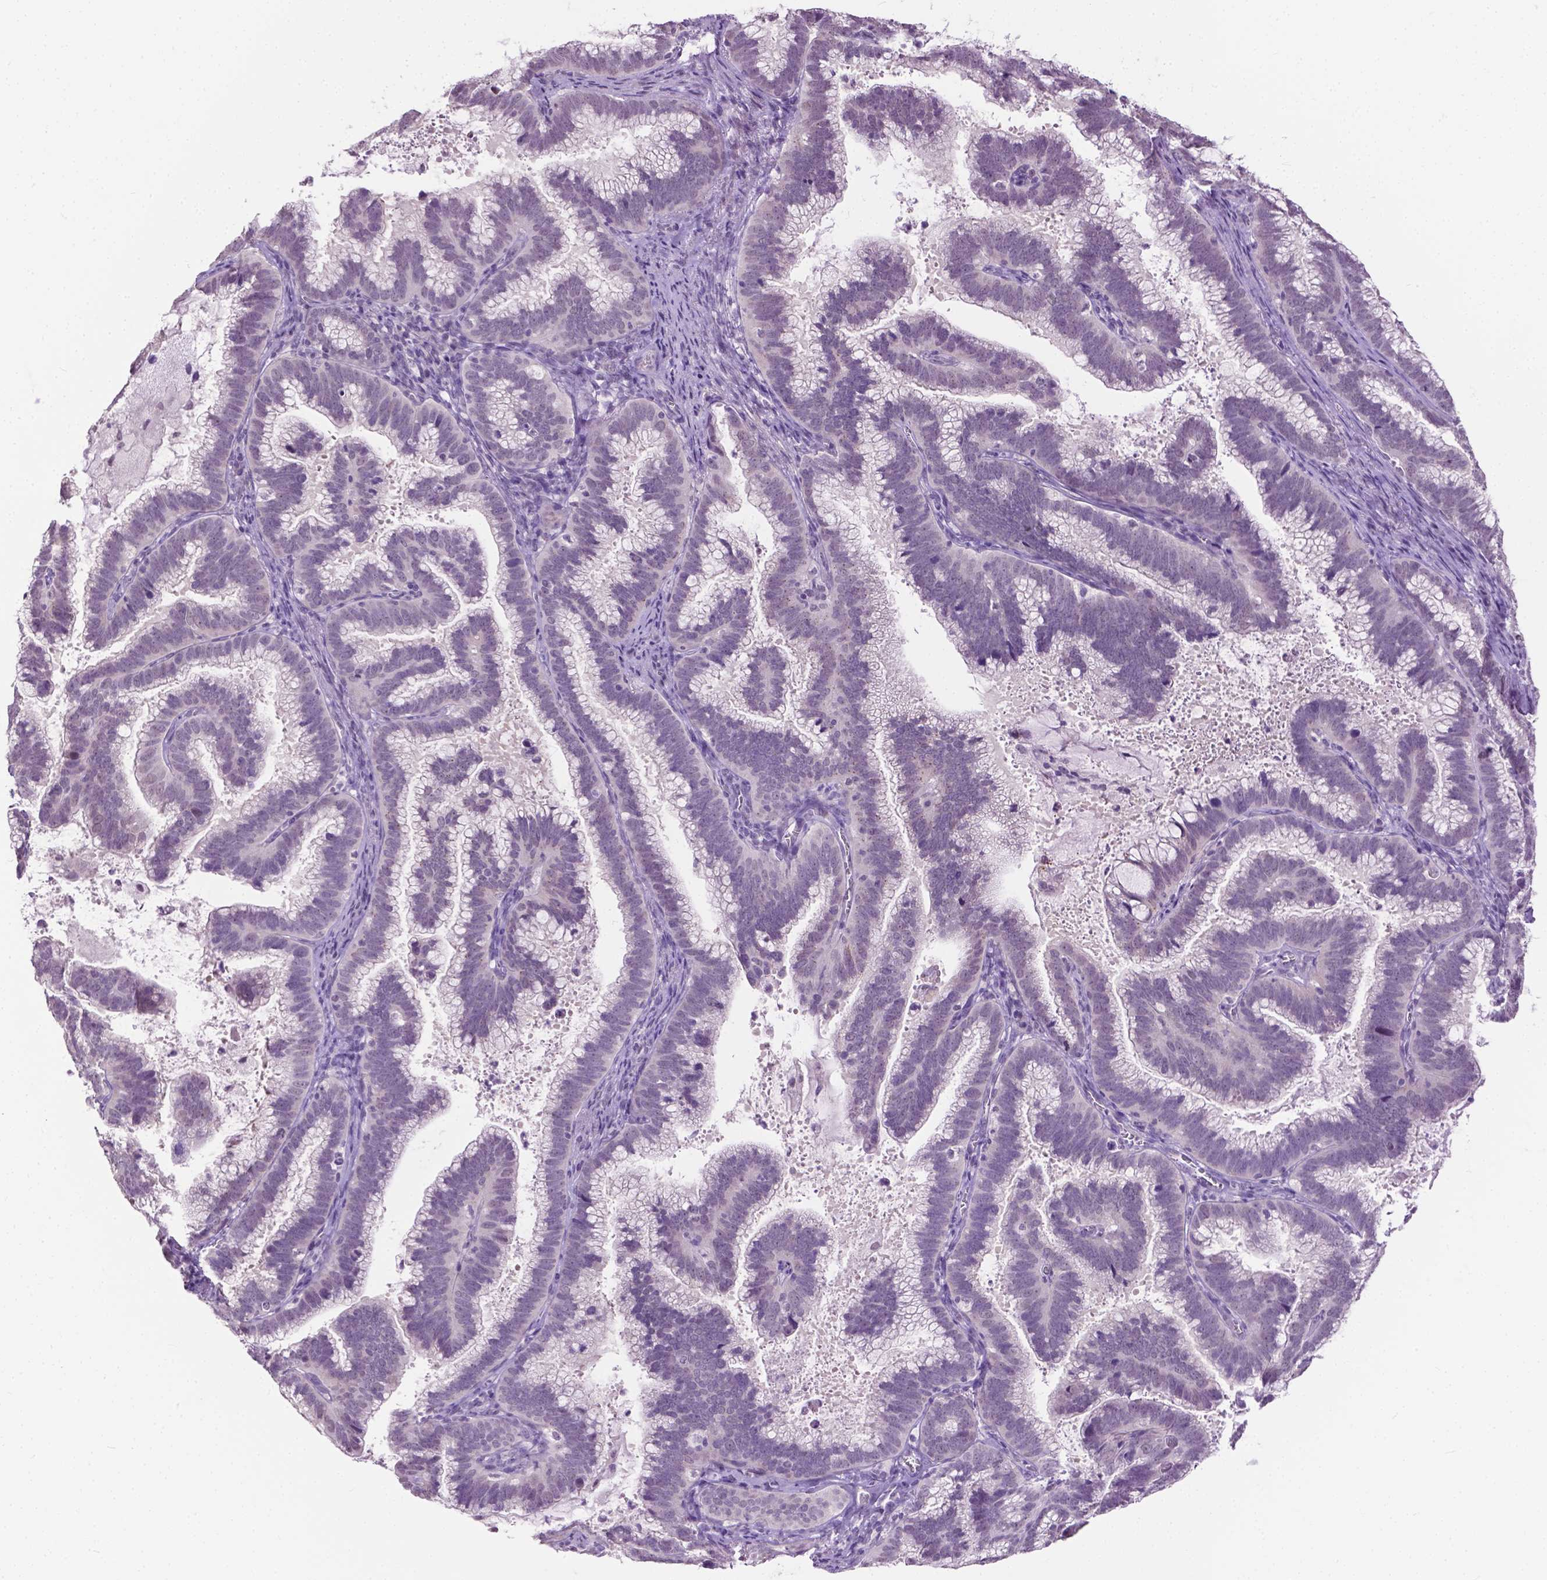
{"staining": {"intensity": "negative", "quantity": "none", "location": "none"}, "tissue": "cervical cancer", "cell_type": "Tumor cells", "image_type": "cancer", "snomed": [{"axis": "morphology", "description": "Adenocarcinoma, NOS"}, {"axis": "topography", "description": "Cervix"}], "caption": "An immunohistochemistry (IHC) micrograph of cervical adenocarcinoma is shown. There is no staining in tumor cells of cervical adenocarcinoma.", "gene": "GPR37L1", "patient": {"sex": "female", "age": 61}}